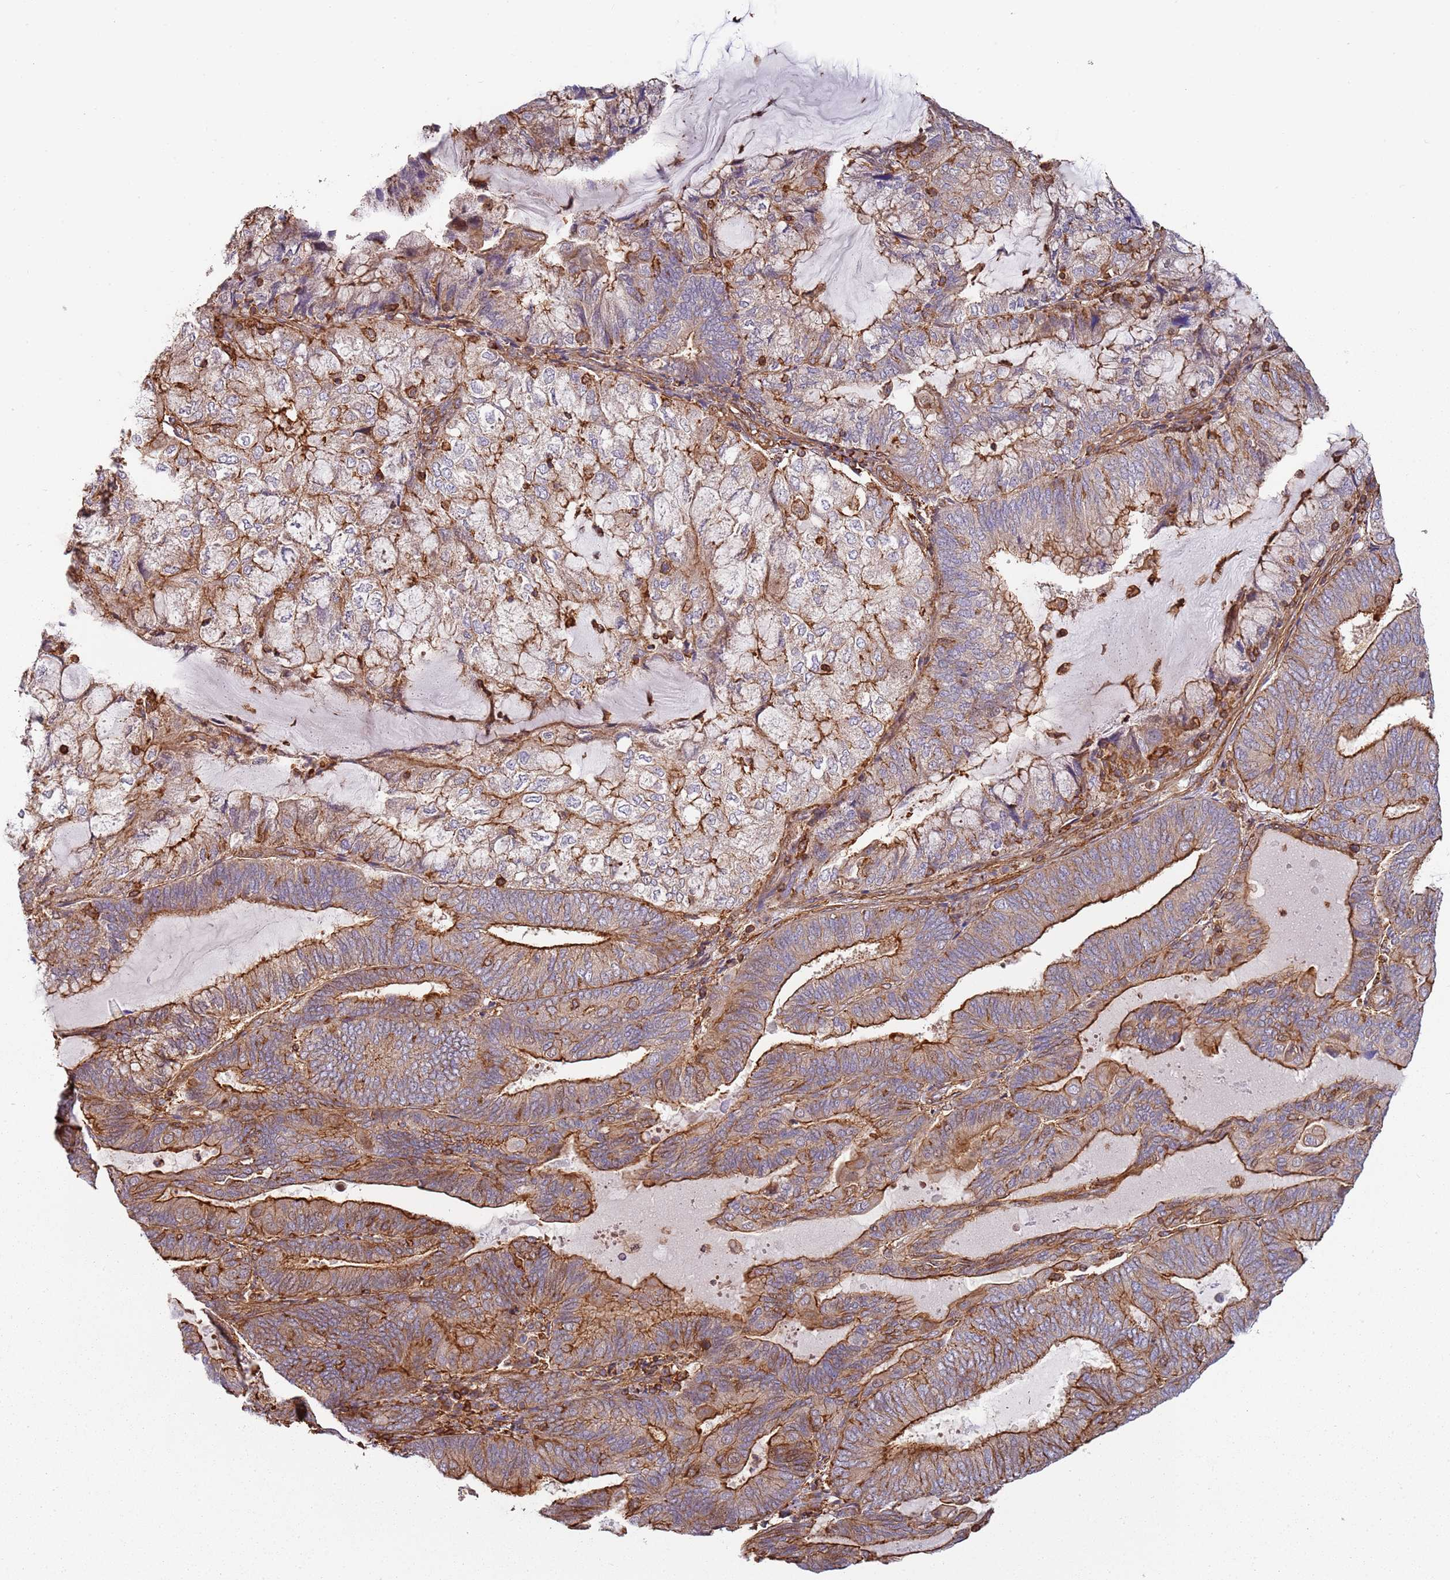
{"staining": {"intensity": "moderate", "quantity": ">75%", "location": "cytoplasmic/membranous"}, "tissue": "endometrial cancer", "cell_type": "Tumor cells", "image_type": "cancer", "snomed": [{"axis": "morphology", "description": "Adenocarcinoma, NOS"}, {"axis": "topography", "description": "Endometrium"}], "caption": "Endometrial cancer tissue displays moderate cytoplasmic/membranous positivity in about >75% of tumor cells, visualized by immunohistochemistry. (DAB = brown stain, brightfield microscopy at high magnification).", "gene": "CYP2U1", "patient": {"sex": "female", "age": 81}}